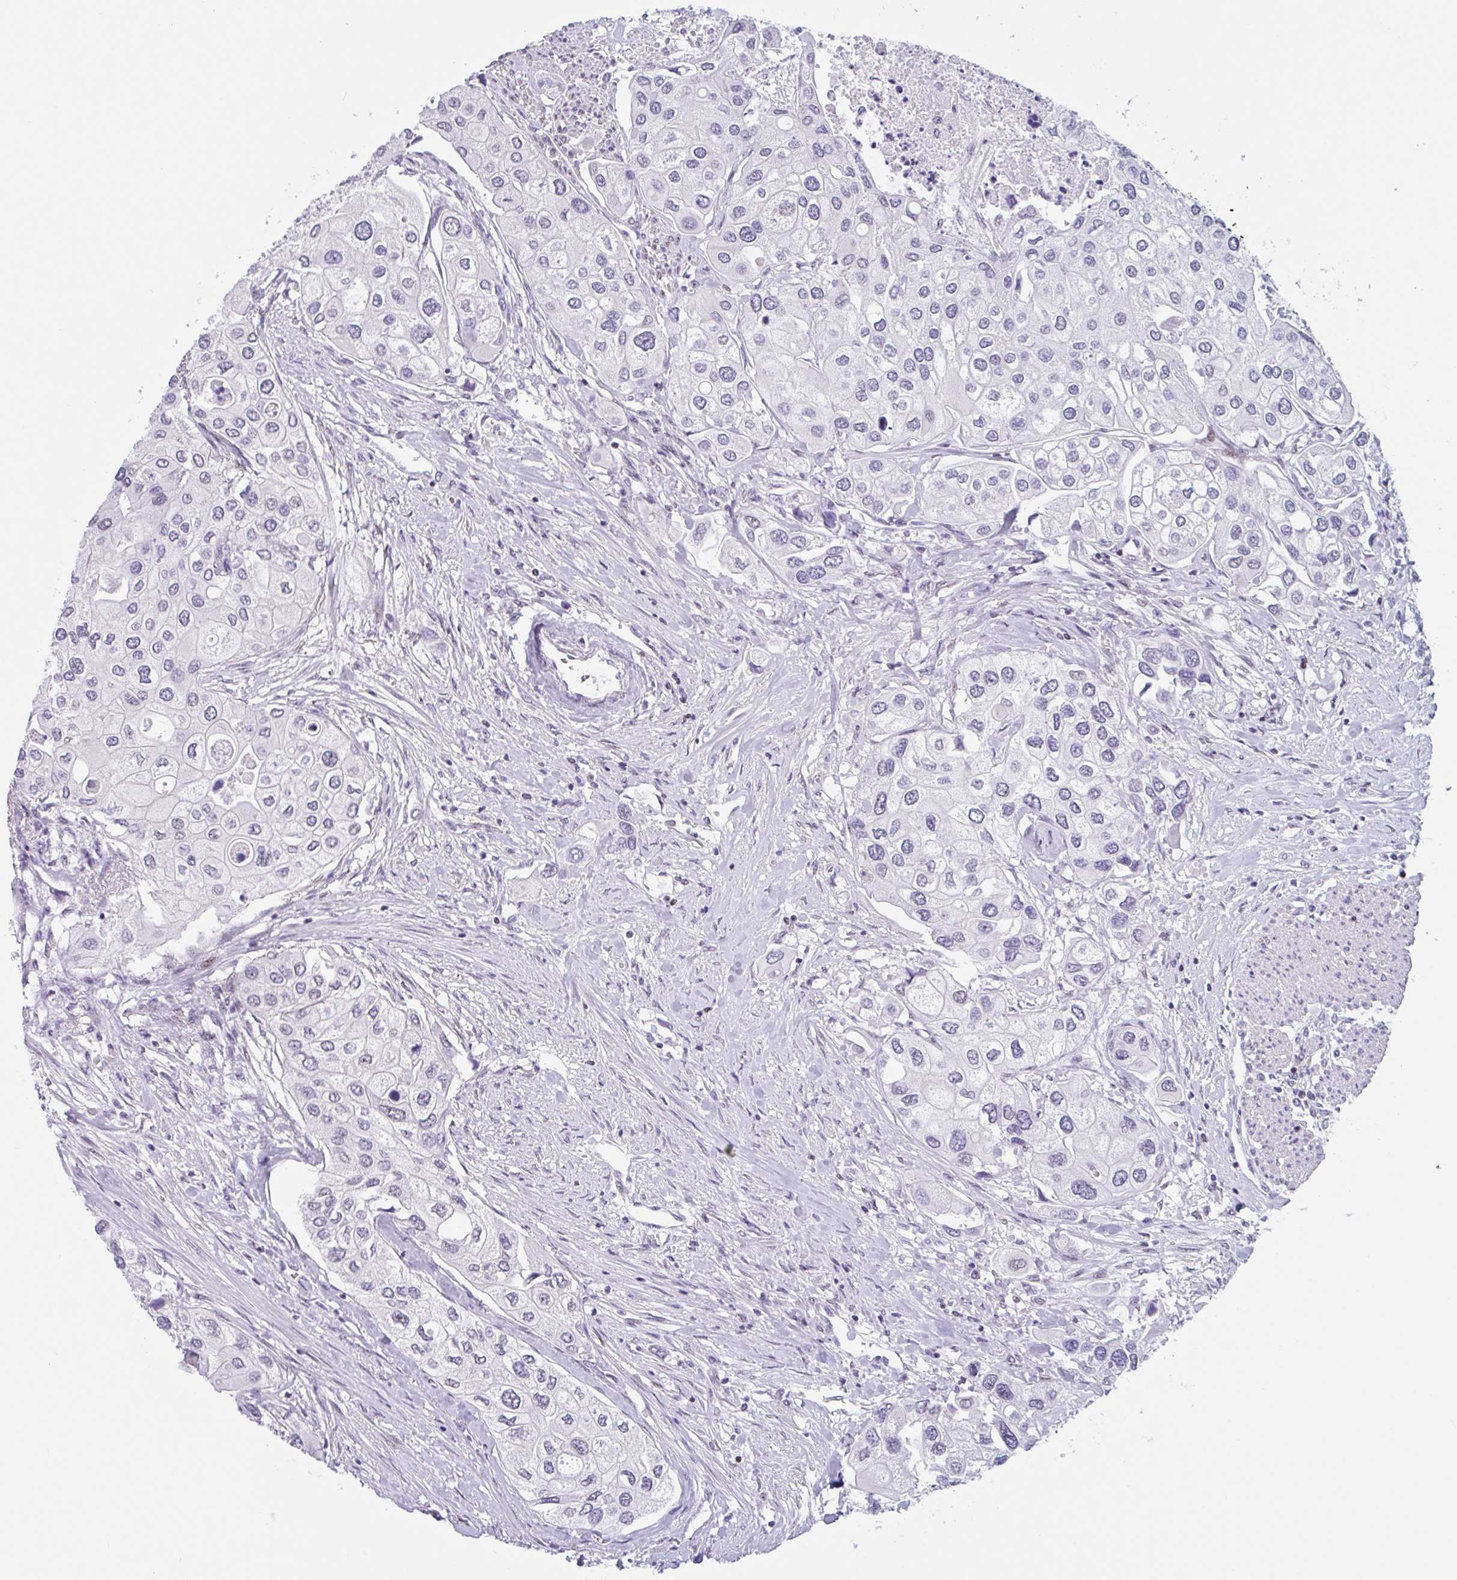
{"staining": {"intensity": "negative", "quantity": "none", "location": "none"}, "tissue": "urothelial cancer", "cell_type": "Tumor cells", "image_type": "cancer", "snomed": [{"axis": "morphology", "description": "Urothelial carcinoma, High grade"}, {"axis": "topography", "description": "Urinary bladder"}], "caption": "Immunohistochemical staining of high-grade urothelial carcinoma demonstrates no significant staining in tumor cells. The staining is performed using DAB (3,3'-diaminobenzidine) brown chromogen with nuclei counter-stained in using hematoxylin.", "gene": "LENG9", "patient": {"sex": "male", "age": 64}}